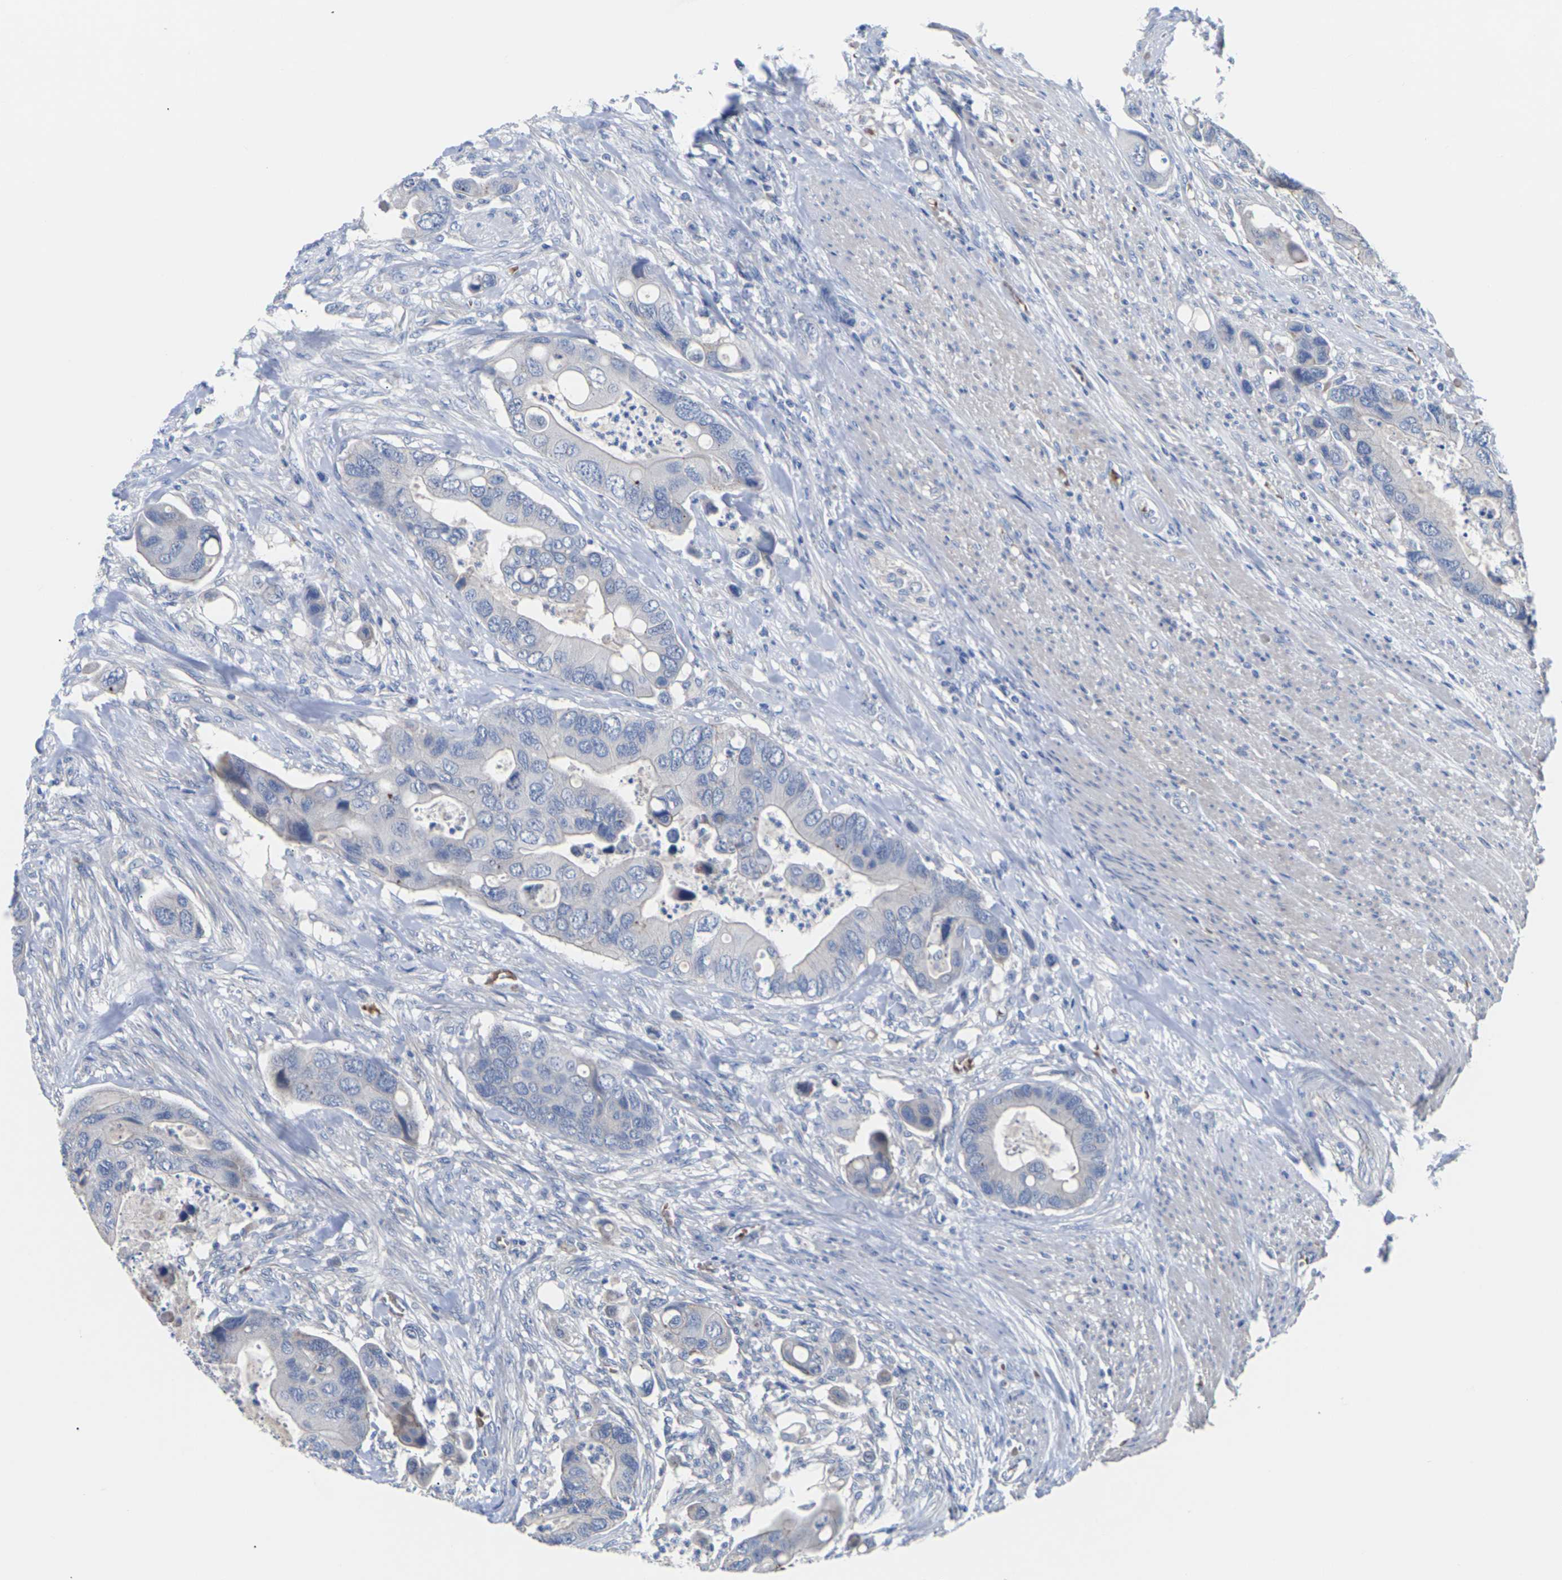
{"staining": {"intensity": "negative", "quantity": "none", "location": "none"}, "tissue": "colorectal cancer", "cell_type": "Tumor cells", "image_type": "cancer", "snomed": [{"axis": "morphology", "description": "Adenocarcinoma, NOS"}, {"axis": "topography", "description": "Rectum"}], "caption": "Image shows no significant protein expression in tumor cells of colorectal adenocarcinoma.", "gene": "TMCO4", "patient": {"sex": "female", "age": 57}}